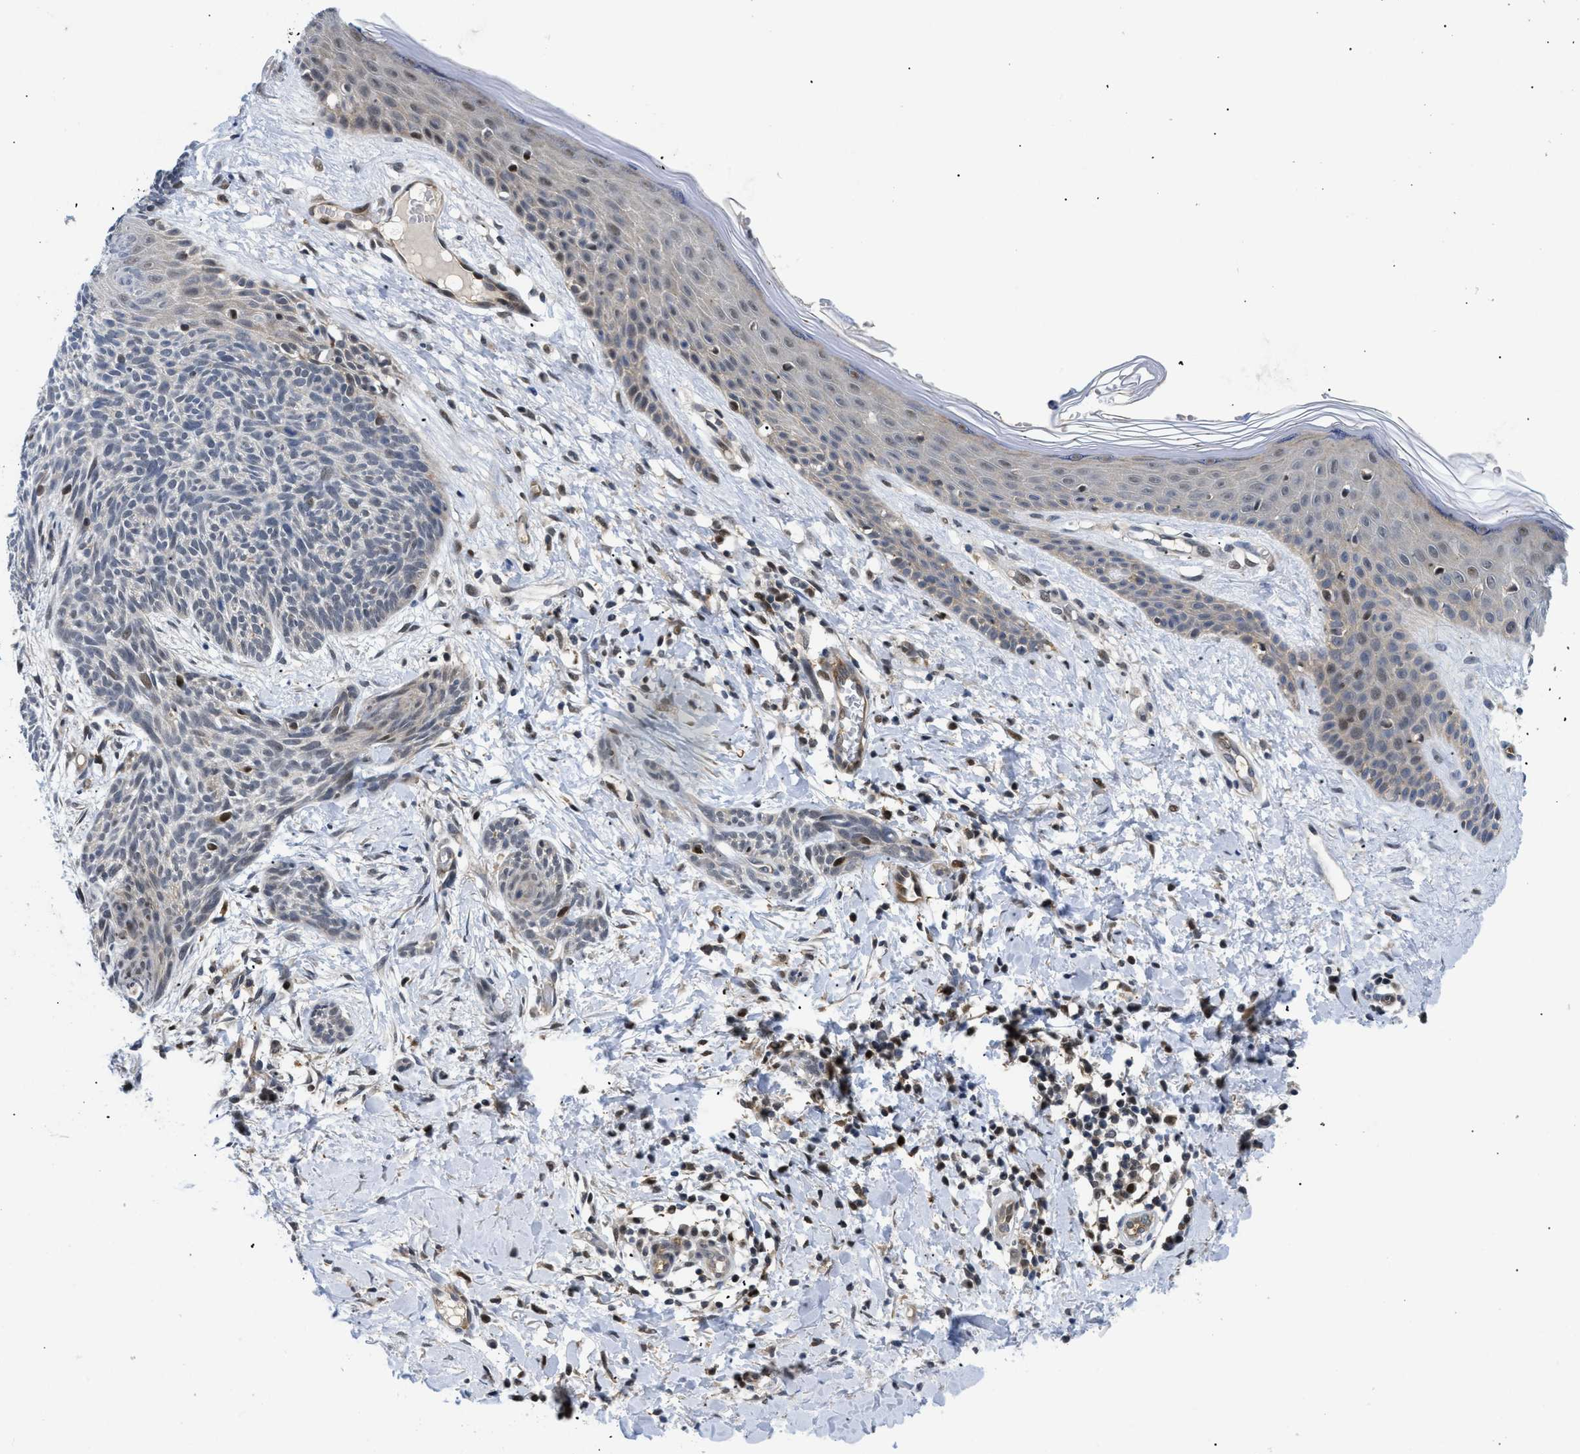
{"staining": {"intensity": "weak", "quantity": "<25%", "location": "nuclear"}, "tissue": "skin cancer", "cell_type": "Tumor cells", "image_type": "cancer", "snomed": [{"axis": "morphology", "description": "Basal cell carcinoma"}, {"axis": "topography", "description": "Skin"}], "caption": "DAB (3,3'-diaminobenzidine) immunohistochemical staining of human basal cell carcinoma (skin) displays no significant positivity in tumor cells.", "gene": "SLC29A2", "patient": {"sex": "female", "age": 59}}